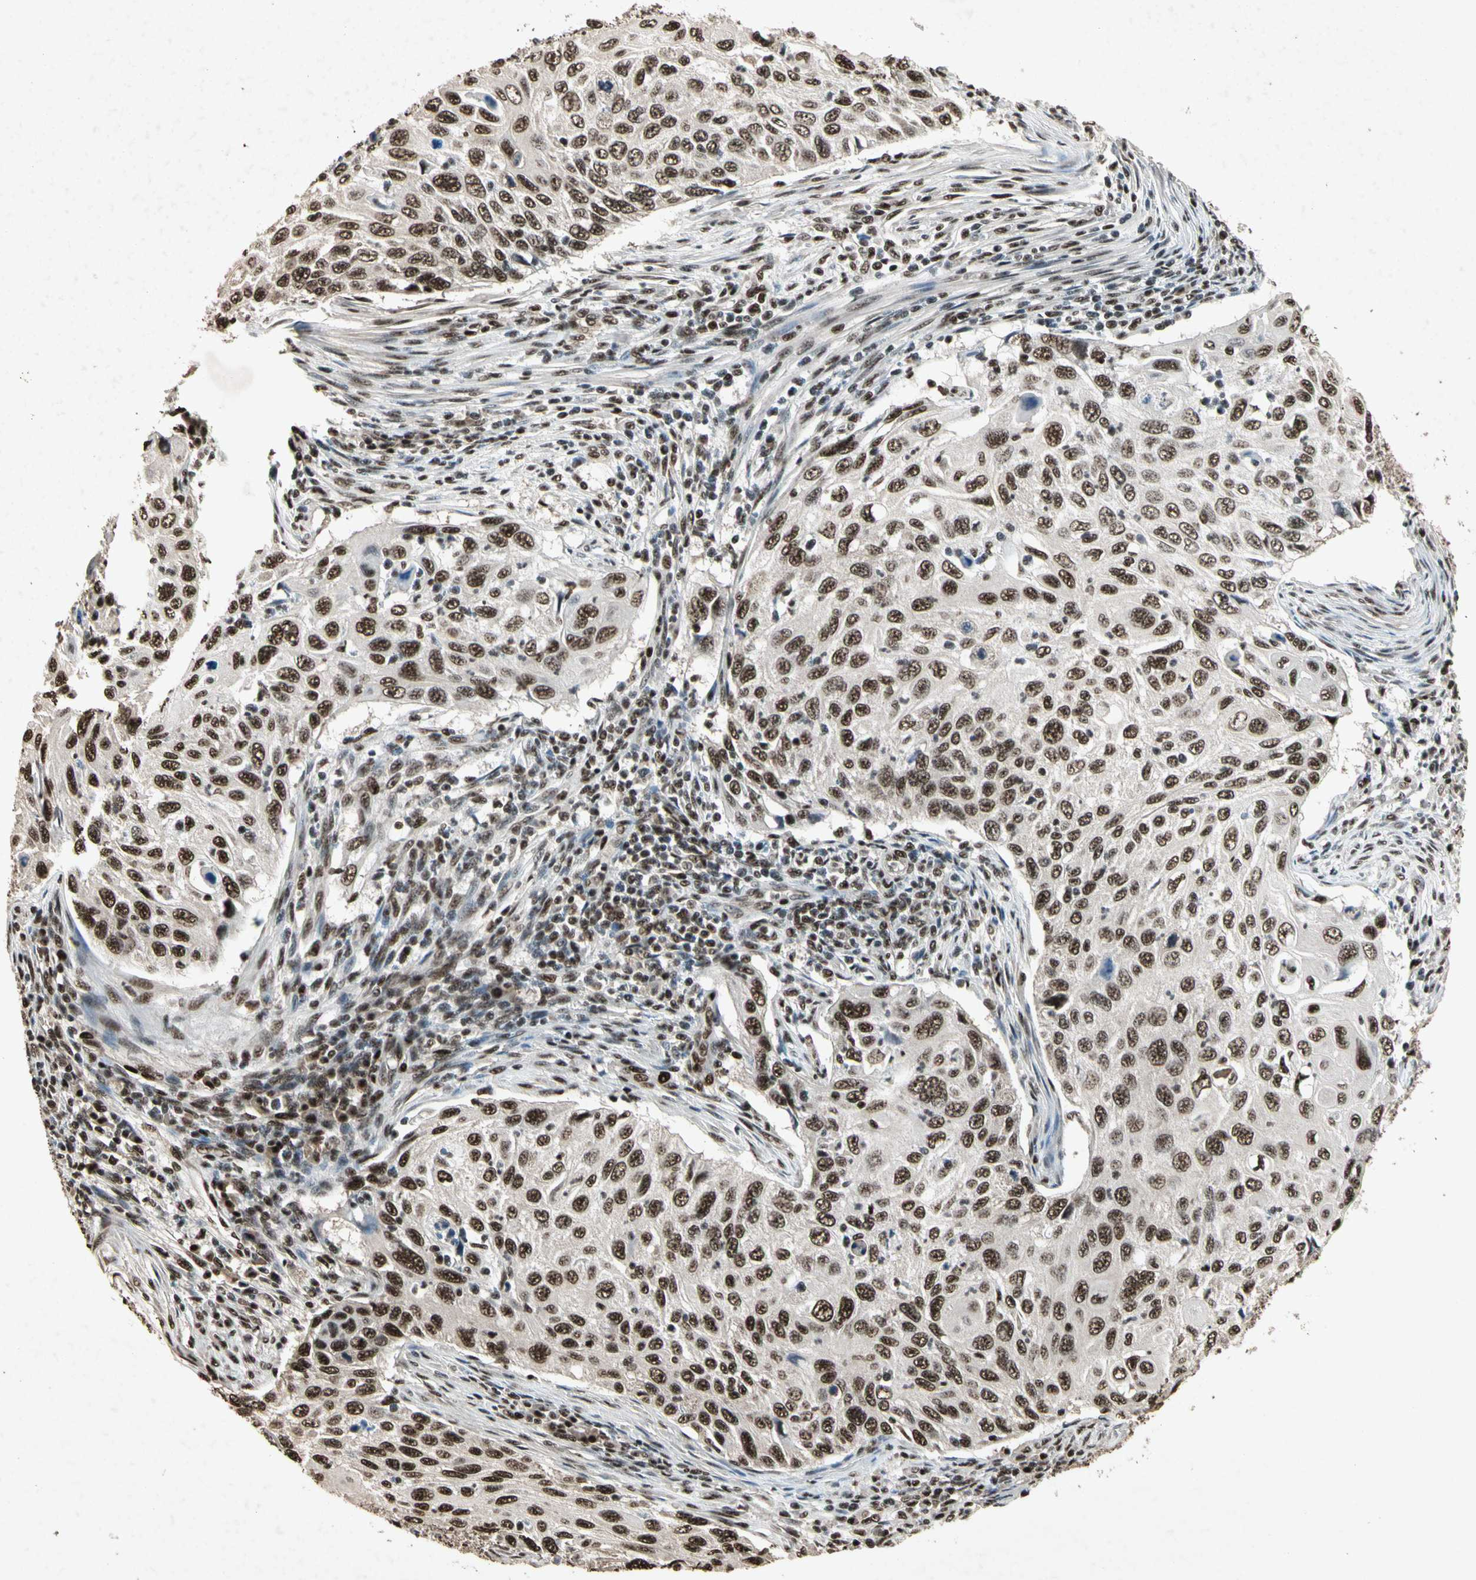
{"staining": {"intensity": "strong", "quantity": ">75%", "location": "nuclear"}, "tissue": "cervical cancer", "cell_type": "Tumor cells", "image_type": "cancer", "snomed": [{"axis": "morphology", "description": "Squamous cell carcinoma, NOS"}, {"axis": "topography", "description": "Cervix"}], "caption": "A brown stain labels strong nuclear positivity of a protein in squamous cell carcinoma (cervical) tumor cells.", "gene": "TBX2", "patient": {"sex": "female", "age": 70}}